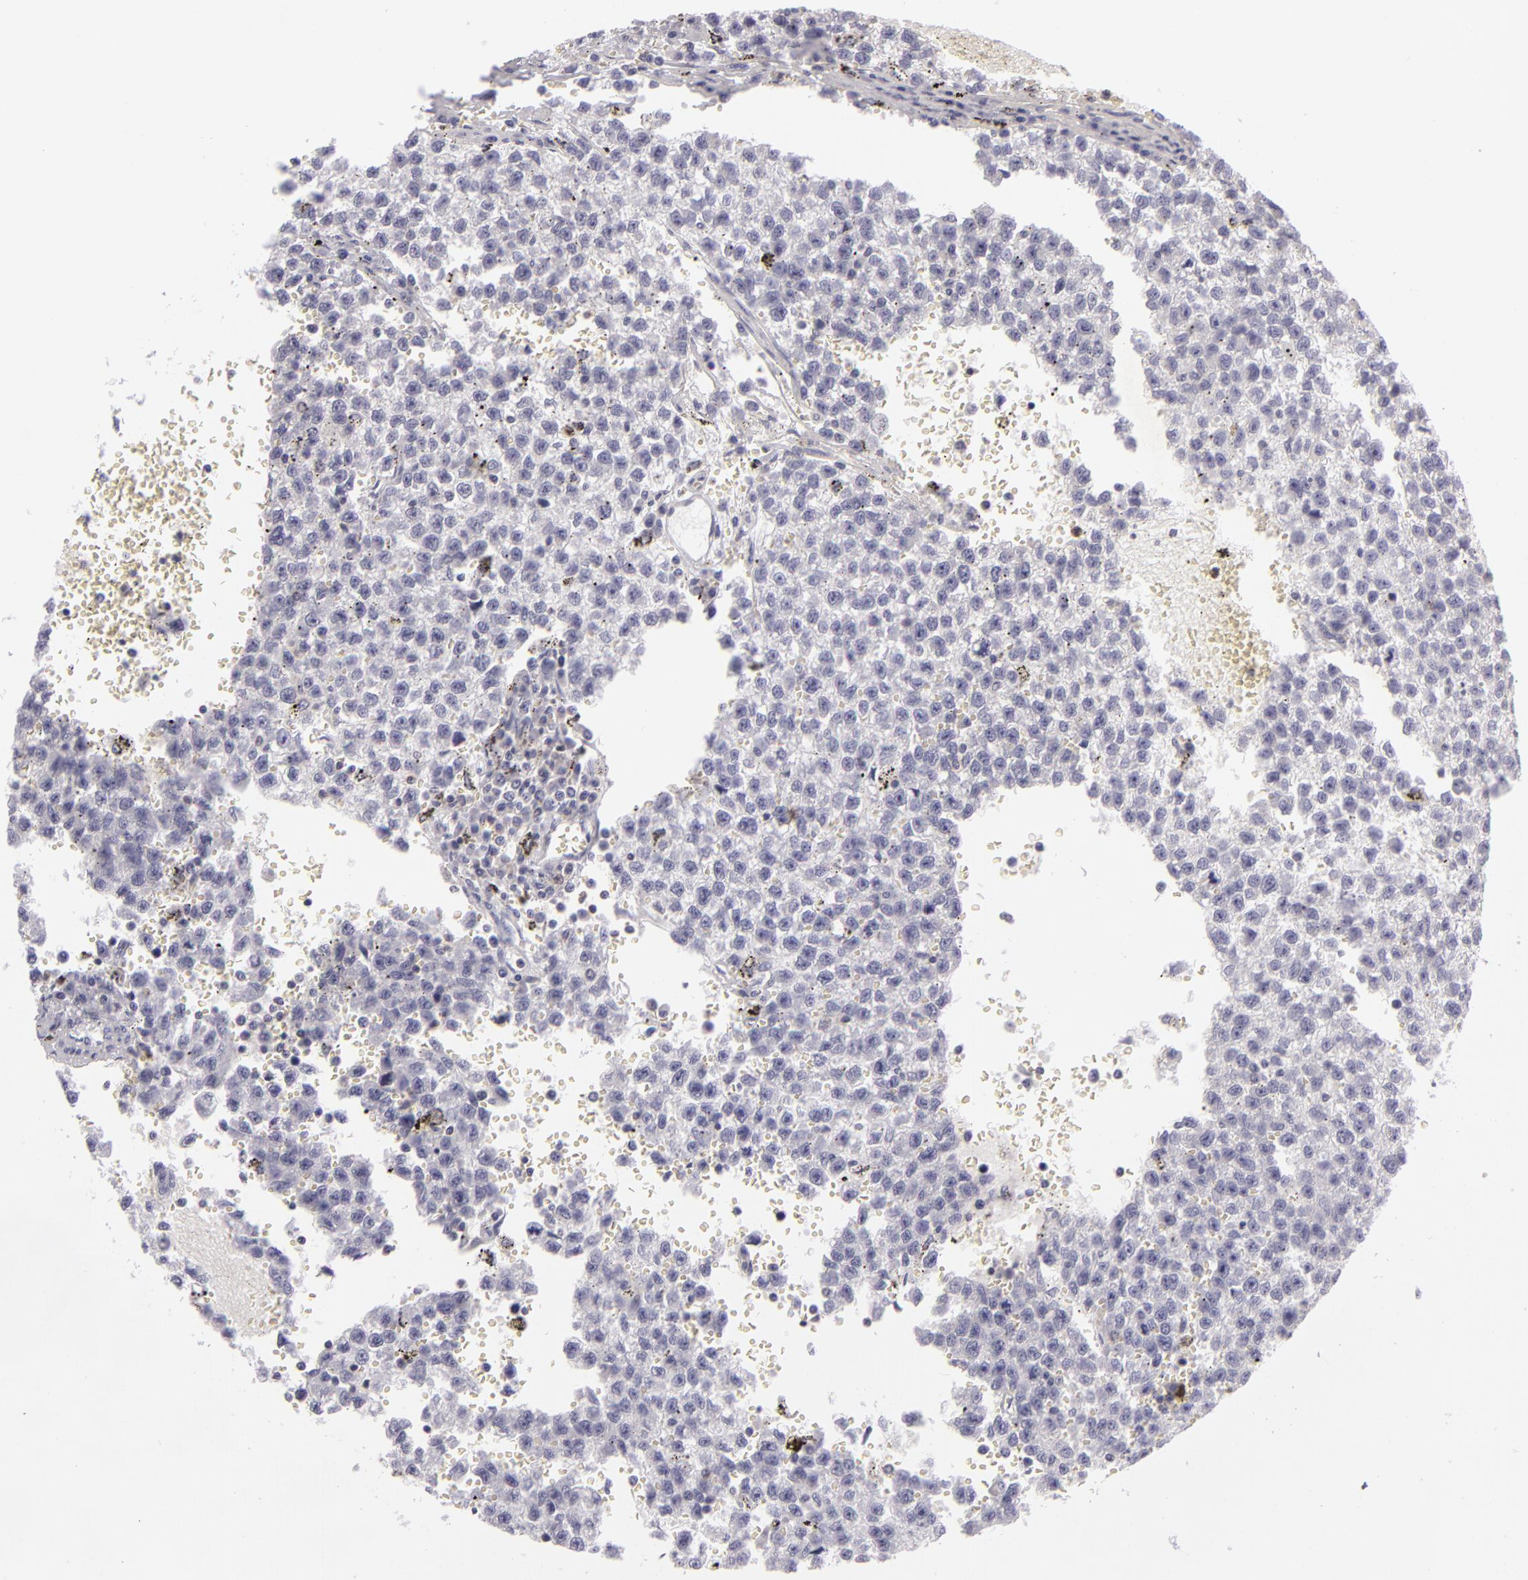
{"staining": {"intensity": "negative", "quantity": "none", "location": "none"}, "tissue": "testis cancer", "cell_type": "Tumor cells", "image_type": "cancer", "snomed": [{"axis": "morphology", "description": "Seminoma, NOS"}, {"axis": "topography", "description": "Testis"}], "caption": "This is an IHC histopathology image of human testis cancer. There is no expression in tumor cells.", "gene": "KCNAB2", "patient": {"sex": "male", "age": 35}}